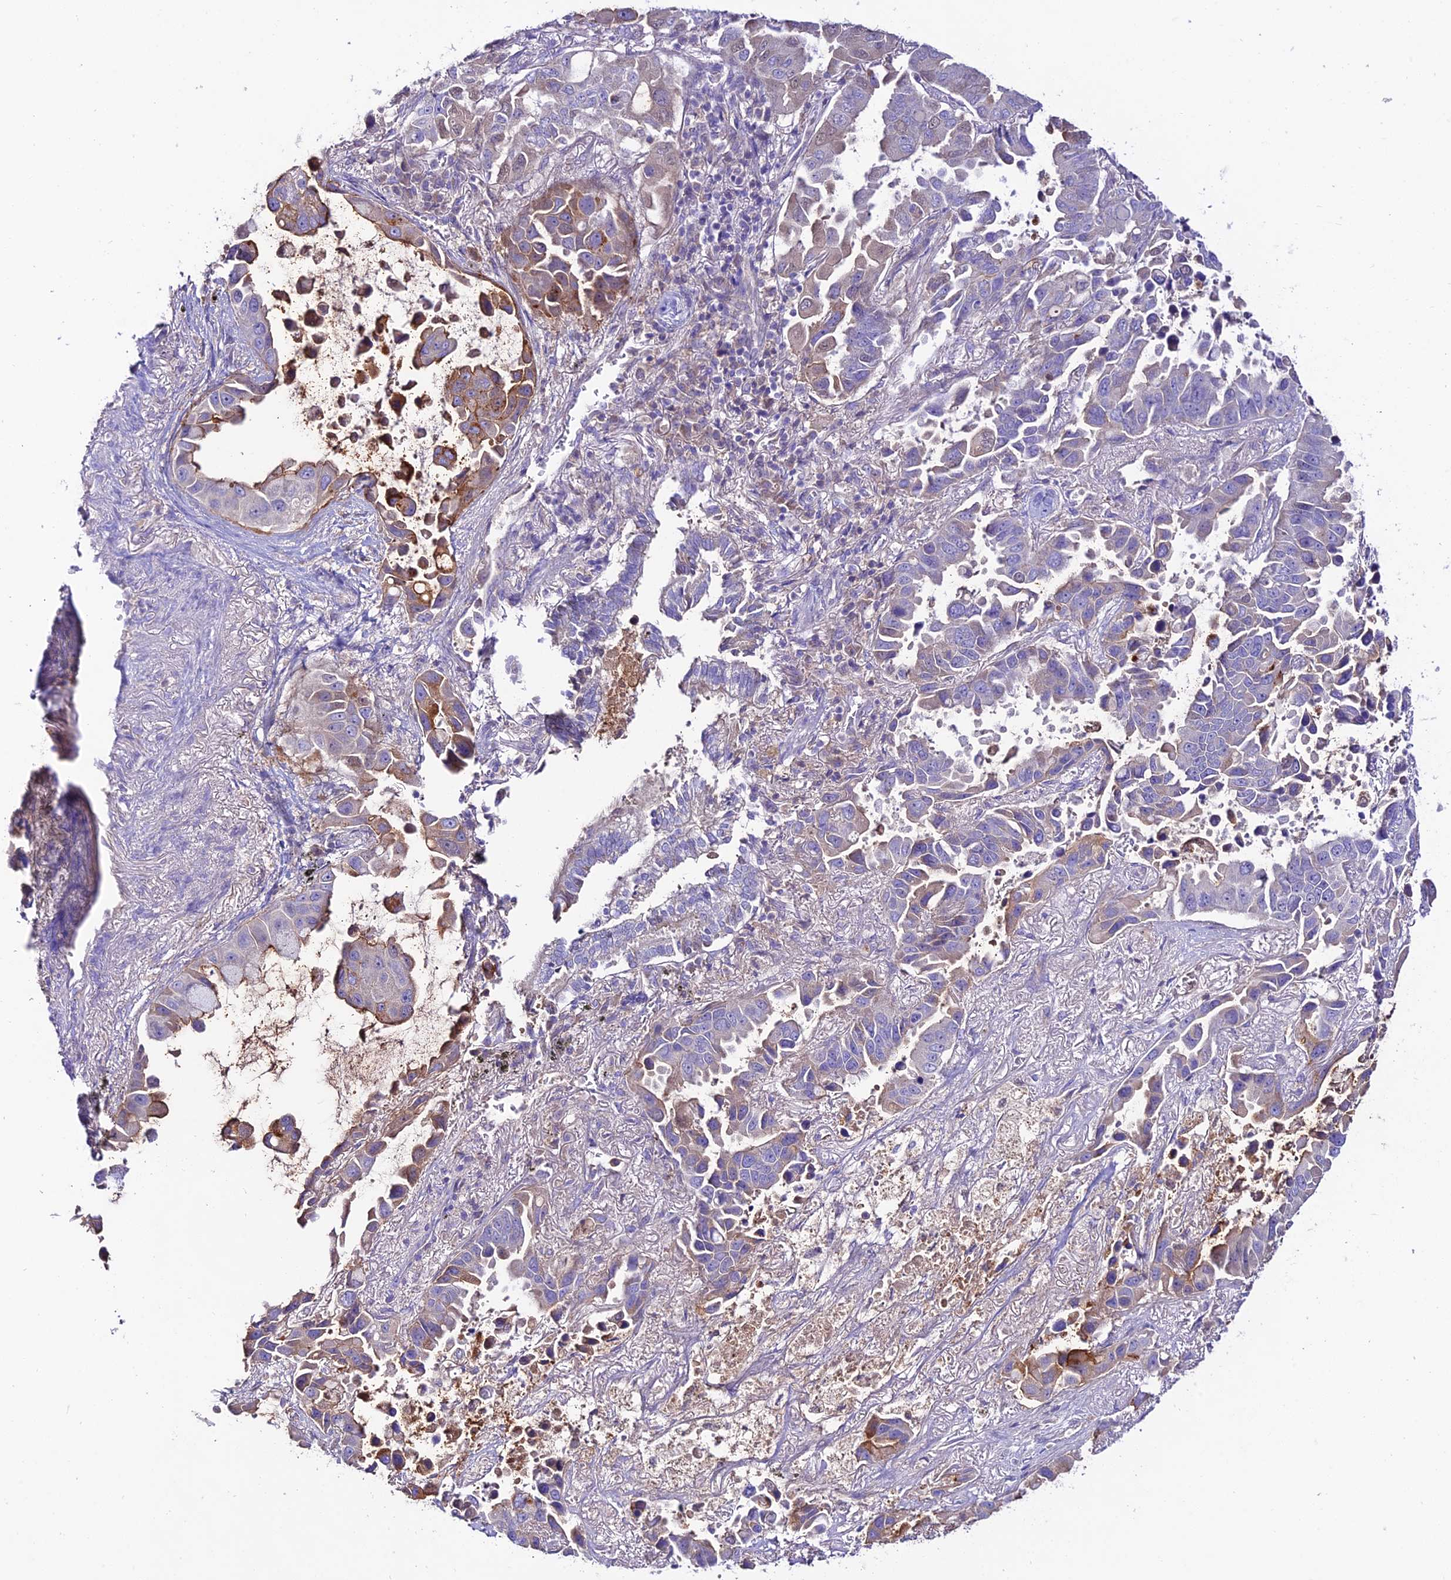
{"staining": {"intensity": "moderate", "quantity": "<25%", "location": "cytoplasmic/membranous"}, "tissue": "lung cancer", "cell_type": "Tumor cells", "image_type": "cancer", "snomed": [{"axis": "morphology", "description": "Adenocarcinoma, NOS"}, {"axis": "topography", "description": "Lung"}], "caption": "Tumor cells demonstrate low levels of moderate cytoplasmic/membranous expression in about <25% of cells in human lung cancer.", "gene": "NLRP9", "patient": {"sex": "male", "age": 64}}